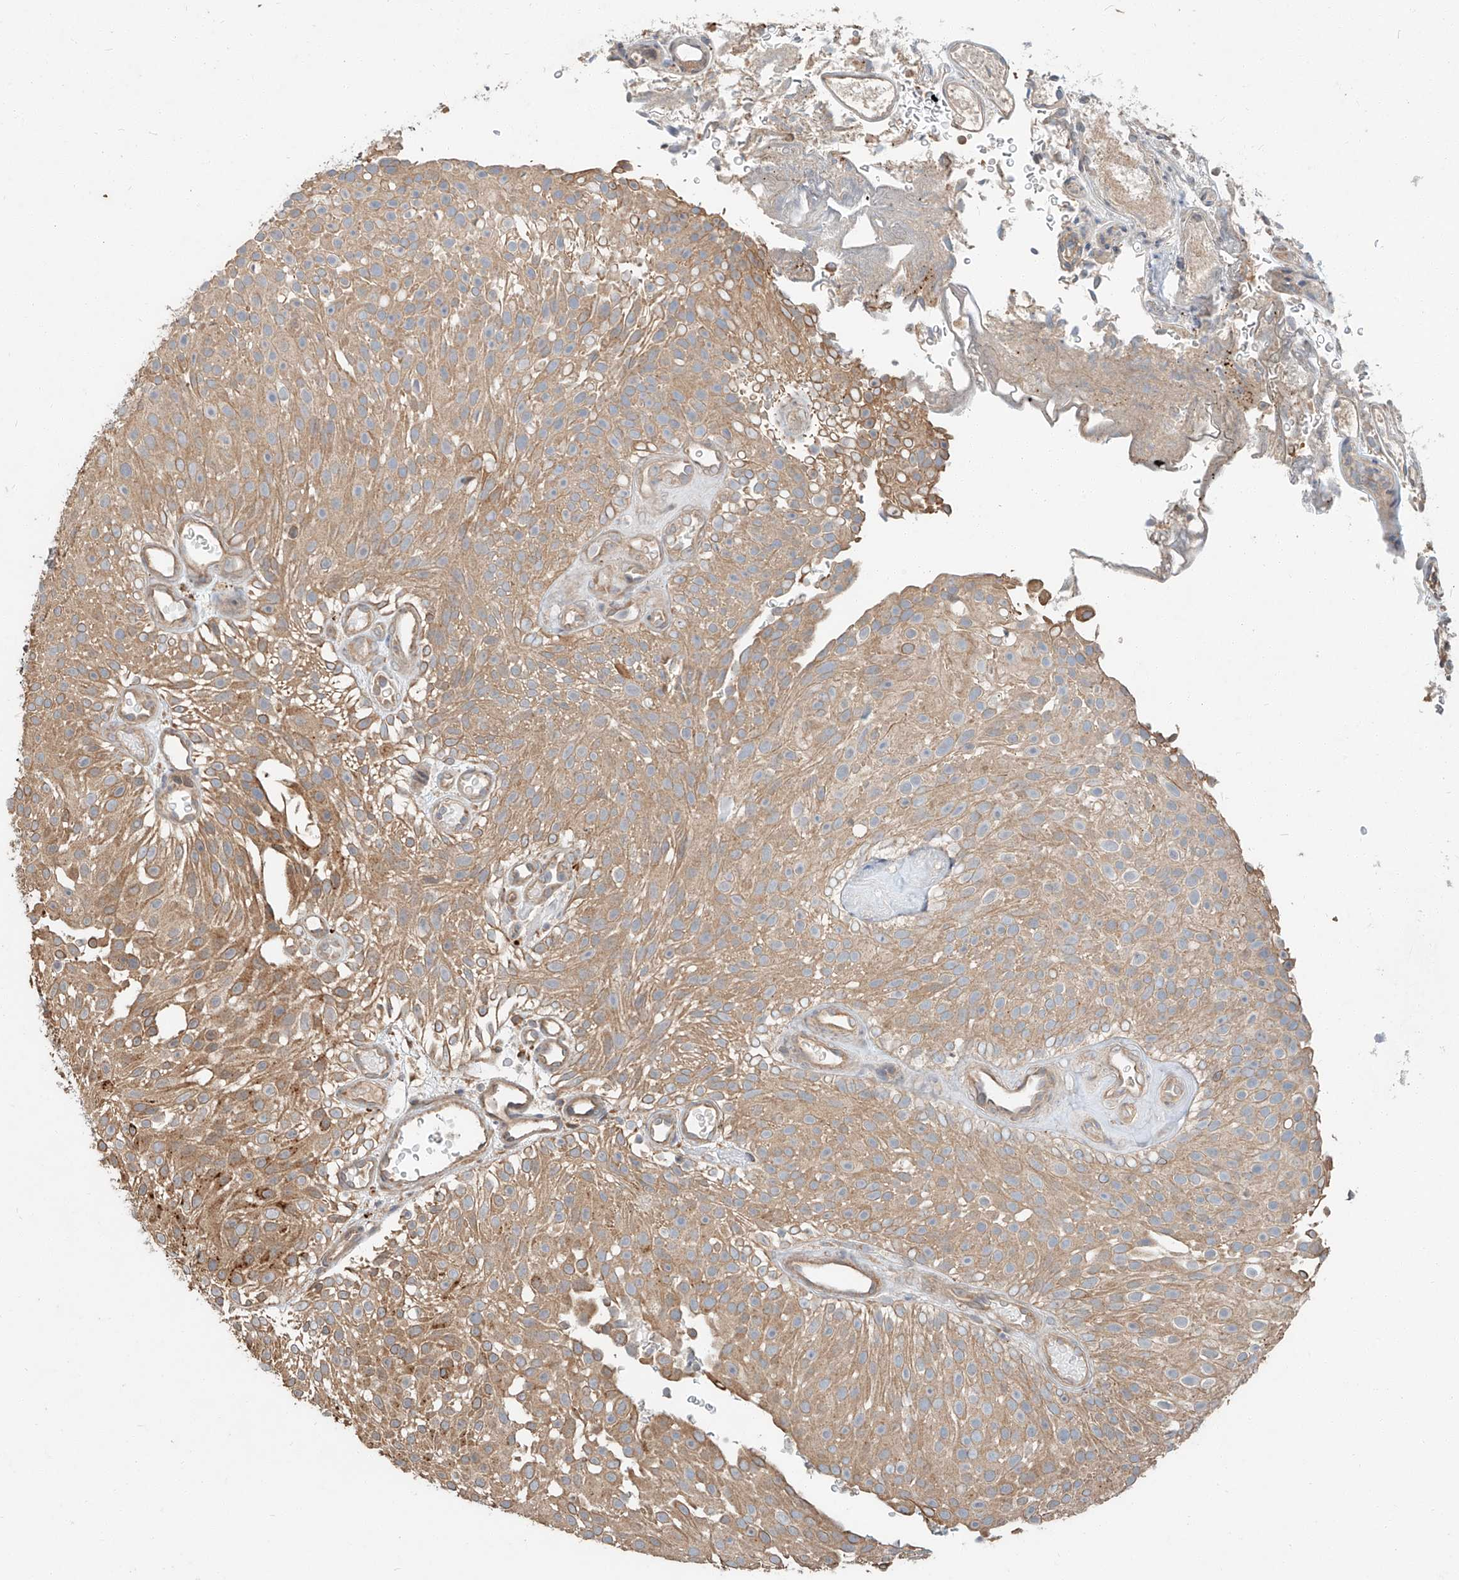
{"staining": {"intensity": "moderate", "quantity": ">75%", "location": "cytoplasmic/membranous"}, "tissue": "urothelial cancer", "cell_type": "Tumor cells", "image_type": "cancer", "snomed": [{"axis": "morphology", "description": "Urothelial carcinoma, Low grade"}, {"axis": "topography", "description": "Urinary bladder"}], "caption": "Protein expression analysis of urothelial cancer shows moderate cytoplasmic/membranous staining in approximately >75% of tumor cells. (Brightfield microscopy of DAB IHC at high magnification).", "gene": "STX19", "patient": {"sex": "male", "age": 78}}